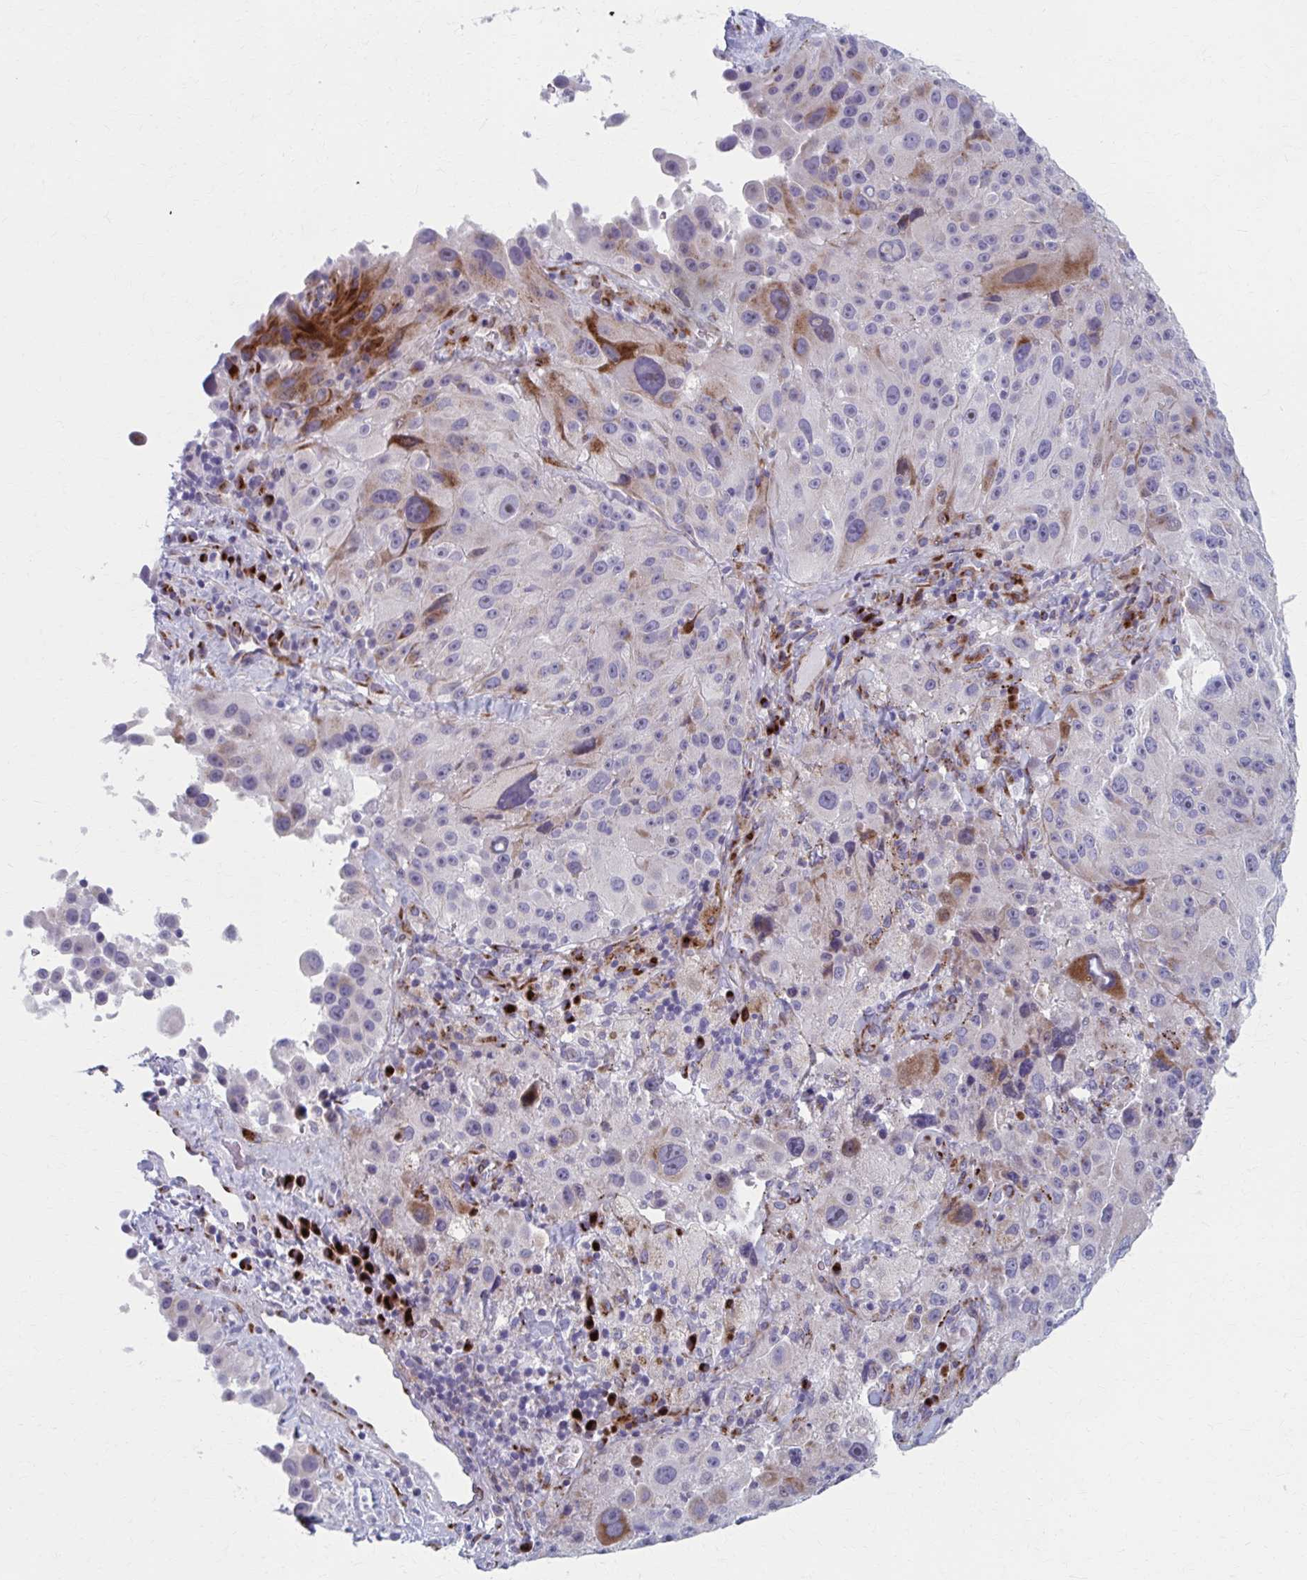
{"staining": {"intensity": "negative", "quantity": "none", "location": "none"}, "tissue": "melanoma", "cell_type": "Tumor cells", "image_type": "cancer", "snomed": [{"axis": "morphology", "description": "Malignant melanoma, Metastatic site"}, {"axis": "topography", "description": "Lymph node"}], "caption": "Tumor cells show no significant staining in malignant melanoma (metastatic site). (DAB (3,3'-diaminobenzidine) immunohistochemistry (IHC) visualized using brightfield microscopy, high magnification).", "gene": "OLFM2", "patient": {"sex": "male", "age": 62}}